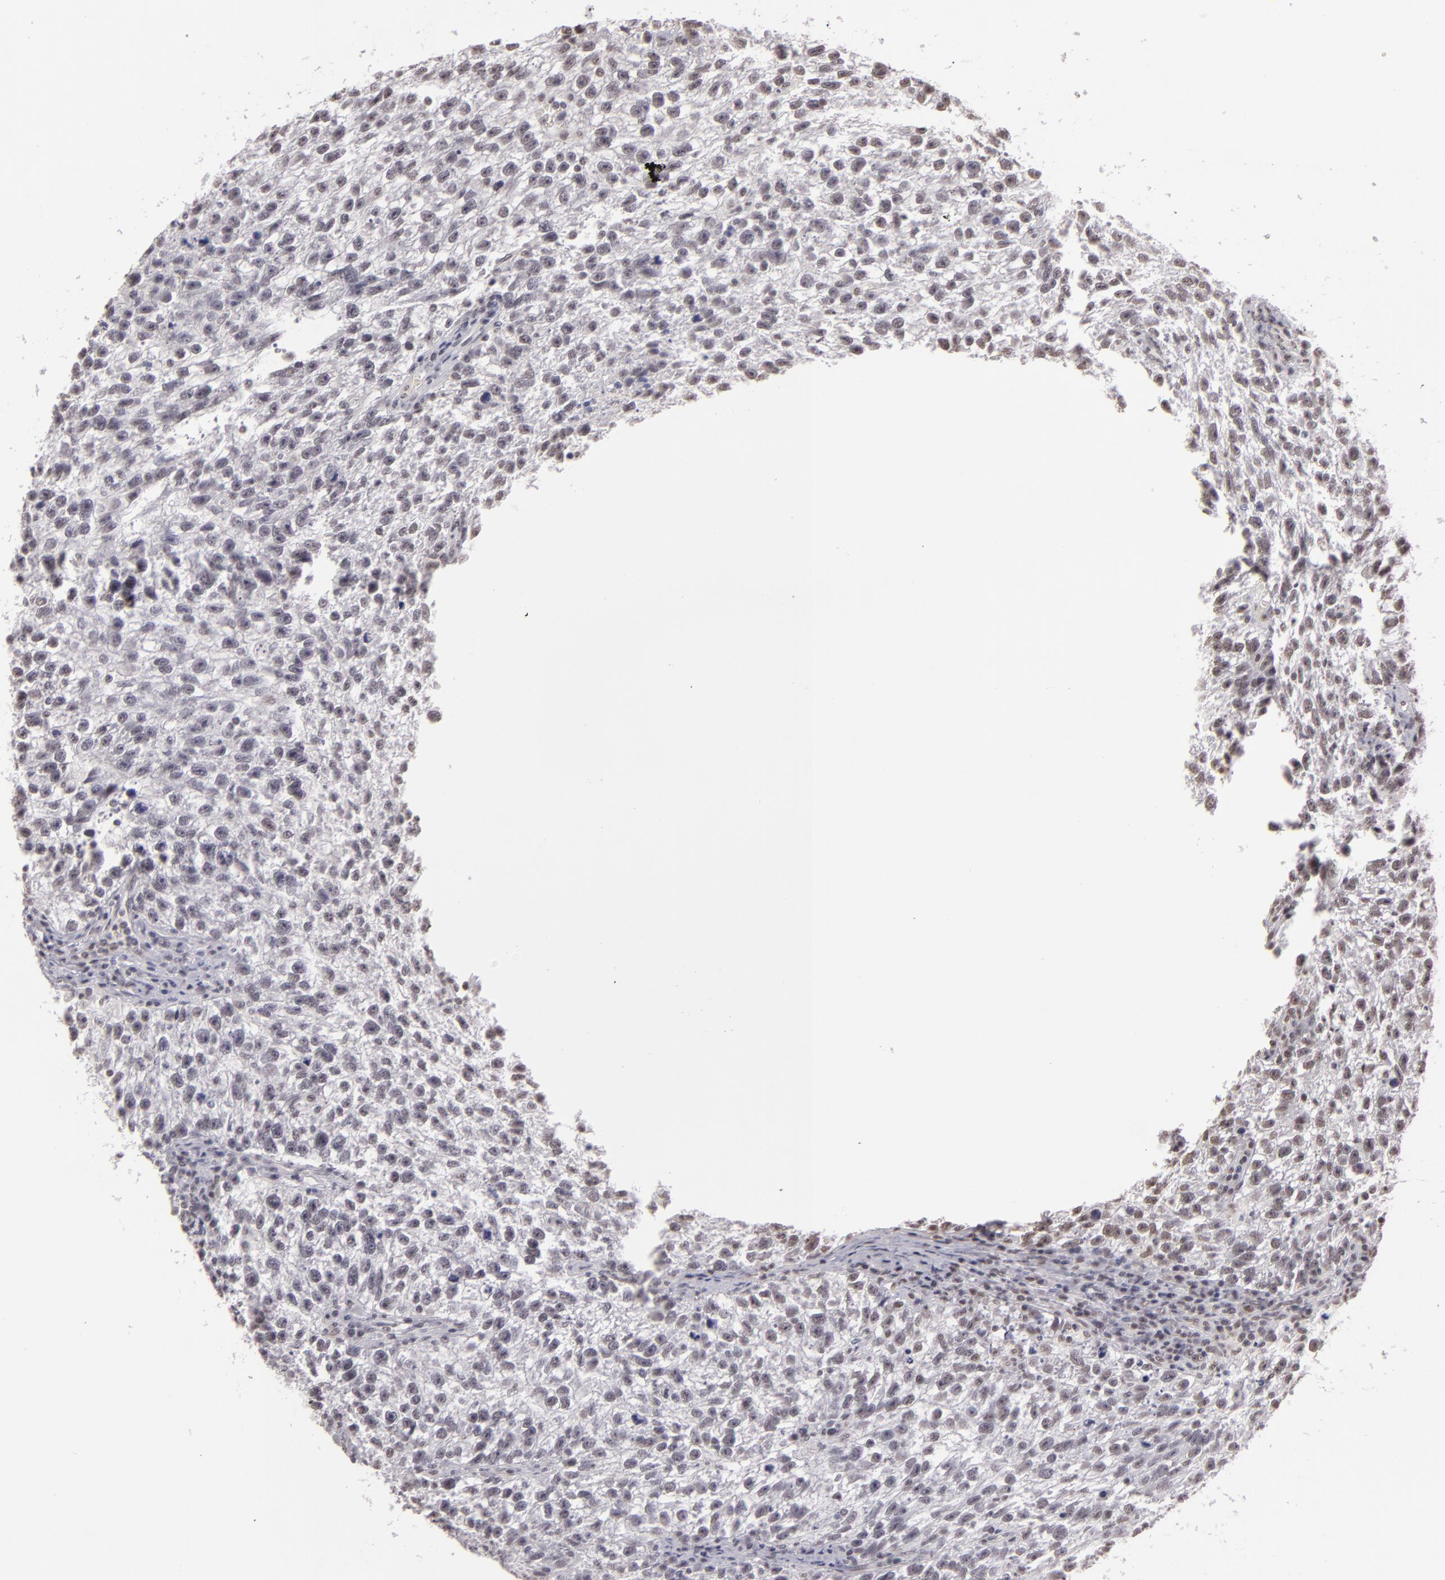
{"staining": {"intensity": "weak", "quantity": "25%-75%", "location": "nuclear"}, "tissue": "testis cancer", "cell_type": "Tumor cells", "image_type": "cancer", "snomed": [{"axis": "morphology", "description": "Seminoma, NOS"}, {"axis": "topography", "description": "Testis"}], "caption": "IHC (DAB) staining of human testis cancer reveals weak nuclear protein staining in approximately 25%-75% of tumor cells.", "gene": "INTS6", "patient": {"sex": "male", "age": 38}}